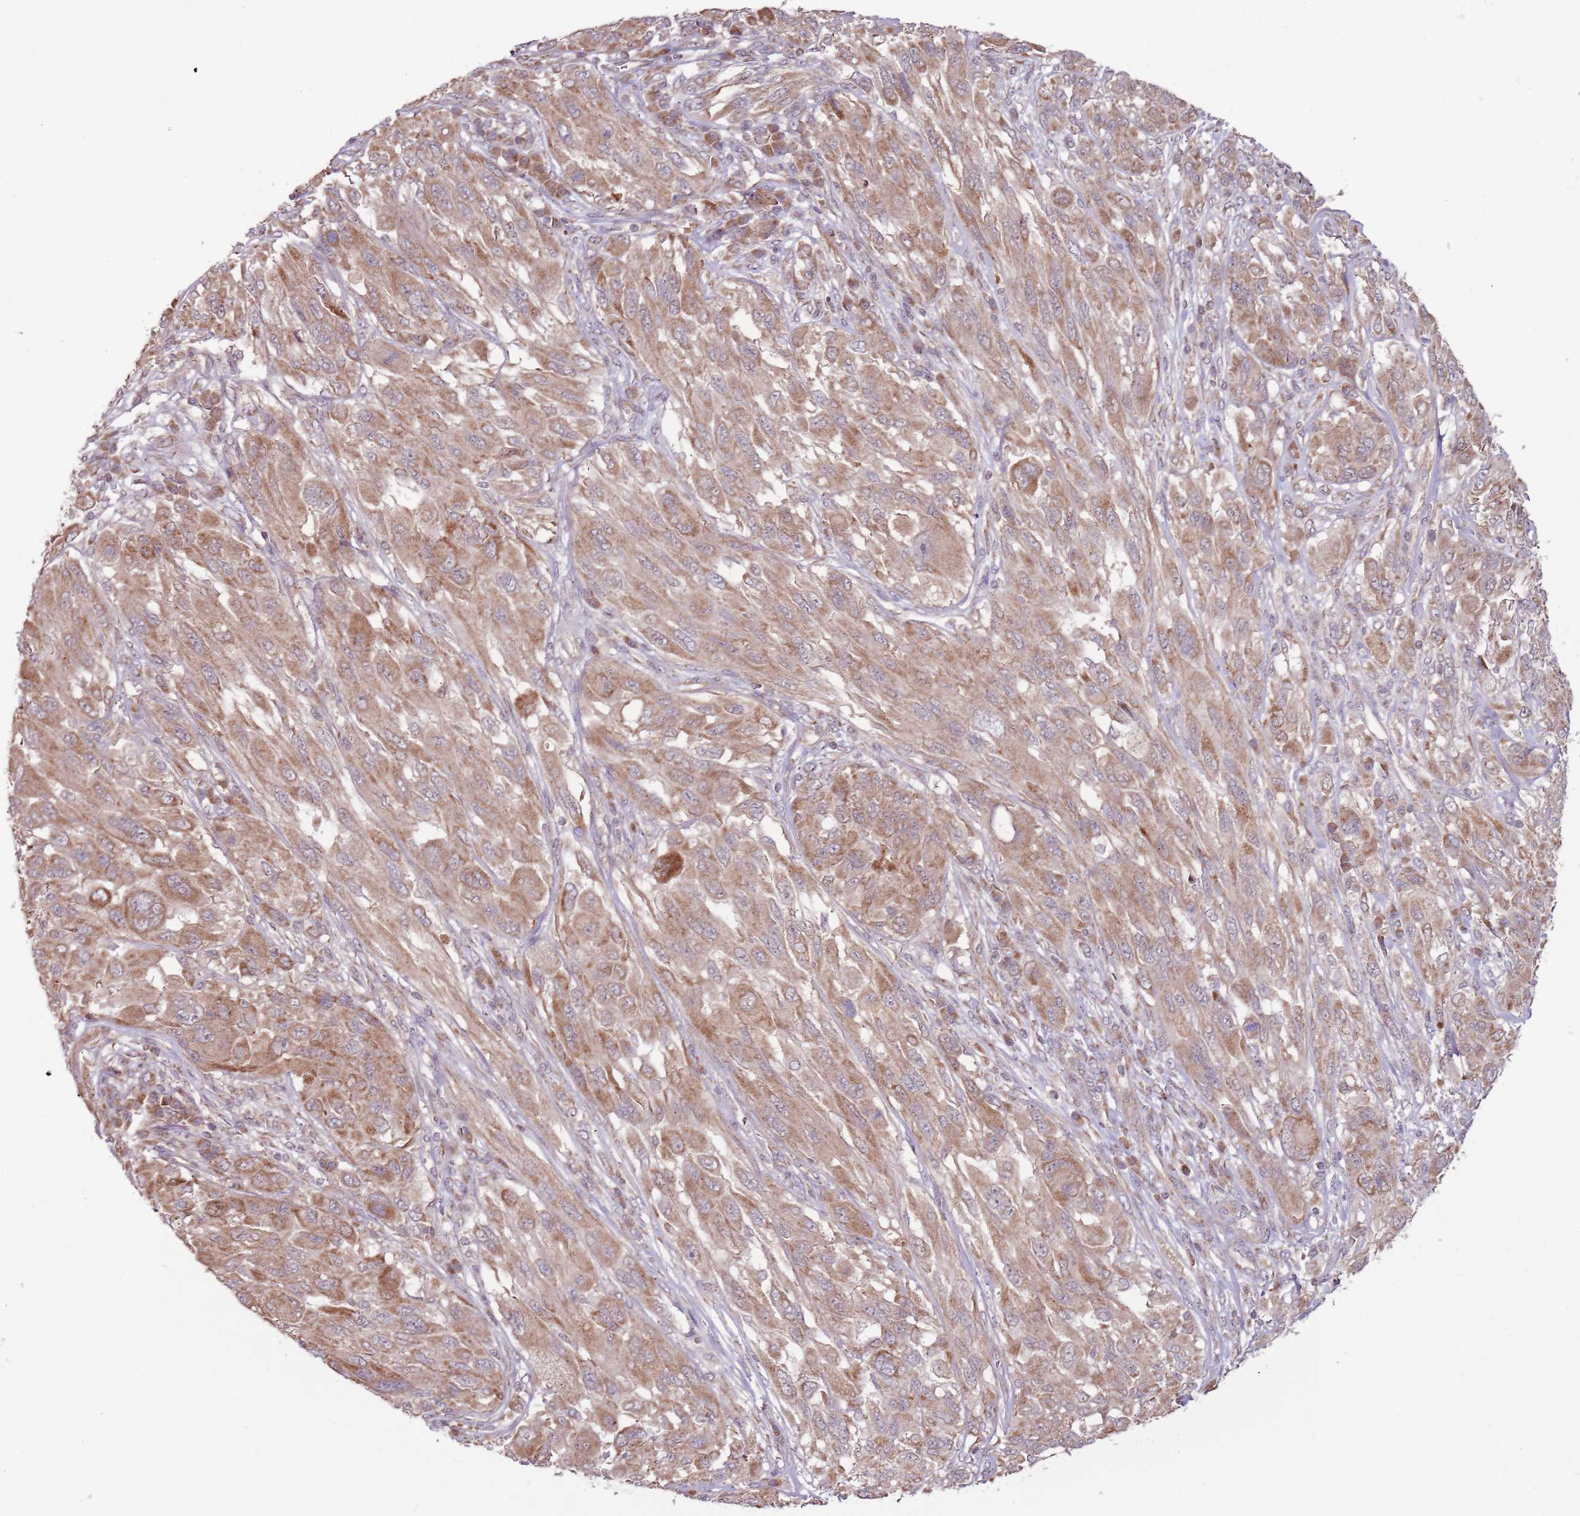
{"staining": {"intensity": "moderate", "quantity": "25%-75%", "location": "cytoplasmic/membranous"}, "tissue": "melanoma", "cell_type": "Tumor cells", "image_type": "cancer", "snomed": [{"axis": "morphology", "description": "Malignant melanoma, NOS"}, {"axis": "topography", "description": "Skin"}], "caption": "Tumor cells show moderate cytoplasmic/membranous expression in approximately 25%-75% of cells in melanoma. (DAB IHC with brightfield microscopy, high magnification).", "gene": "RNF181", "patient": {"sex": "female", "age": 91}}